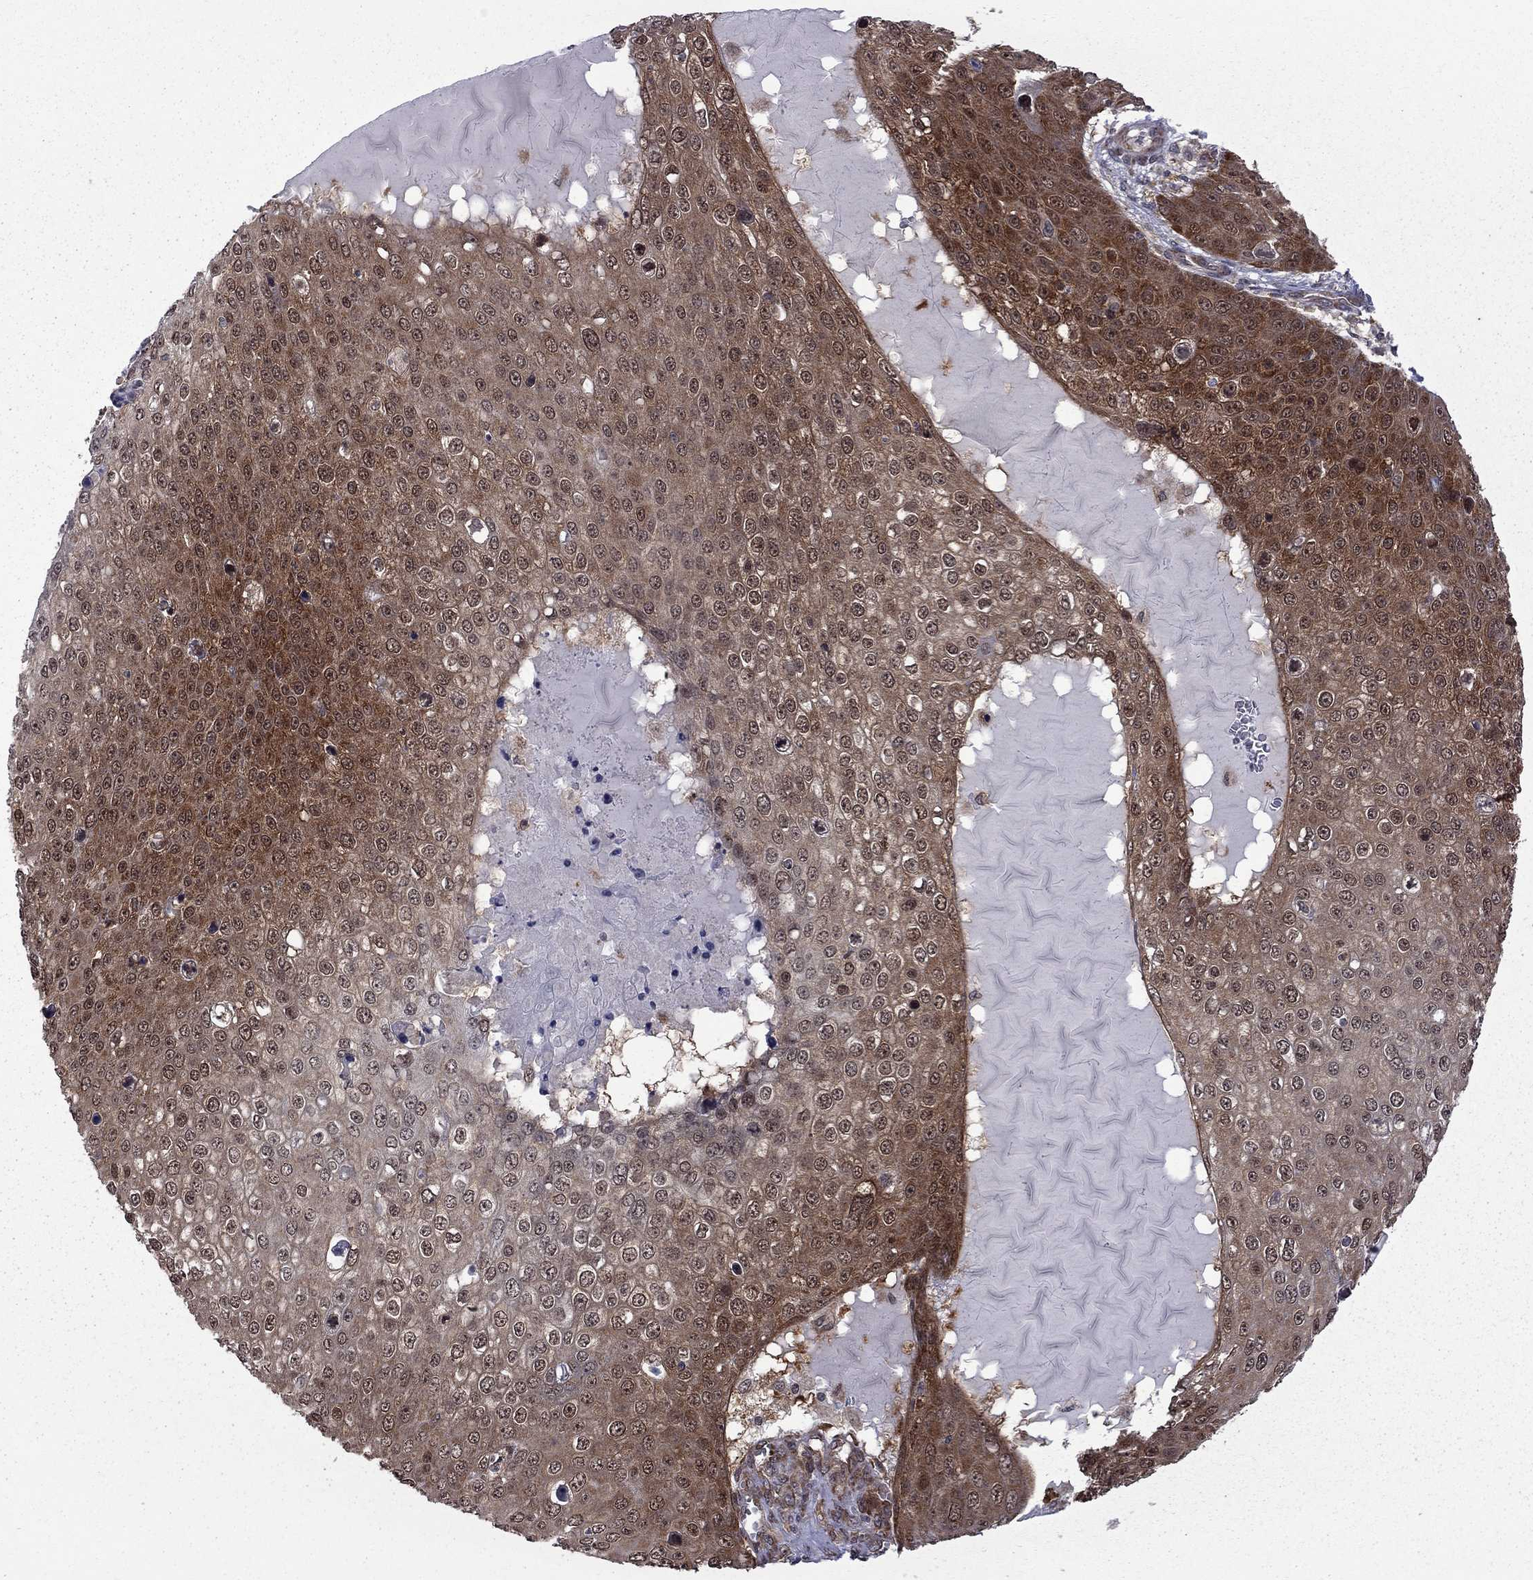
{"staining": {"intensity": "strong", "quantity": "25%-75%", "location": "cytoplasmic/membranous"}, "tissue": "skin cancer", "cell_type": "Tumor cells", "image_type": "cancer", "snomed": [{"axis": "morphology", "description": "Squamous cell carcinoma, NOS"}, {"axis": "topography", "description": "Skin"}], "caption": "This is an image of IHC staining of squamous cell carcinoma (skin), which shows strong positivity in the cytoplasmic/membranous of tumor cells.", "gene": "NAA50", "patient": {"sex": "male", "age": 71}}